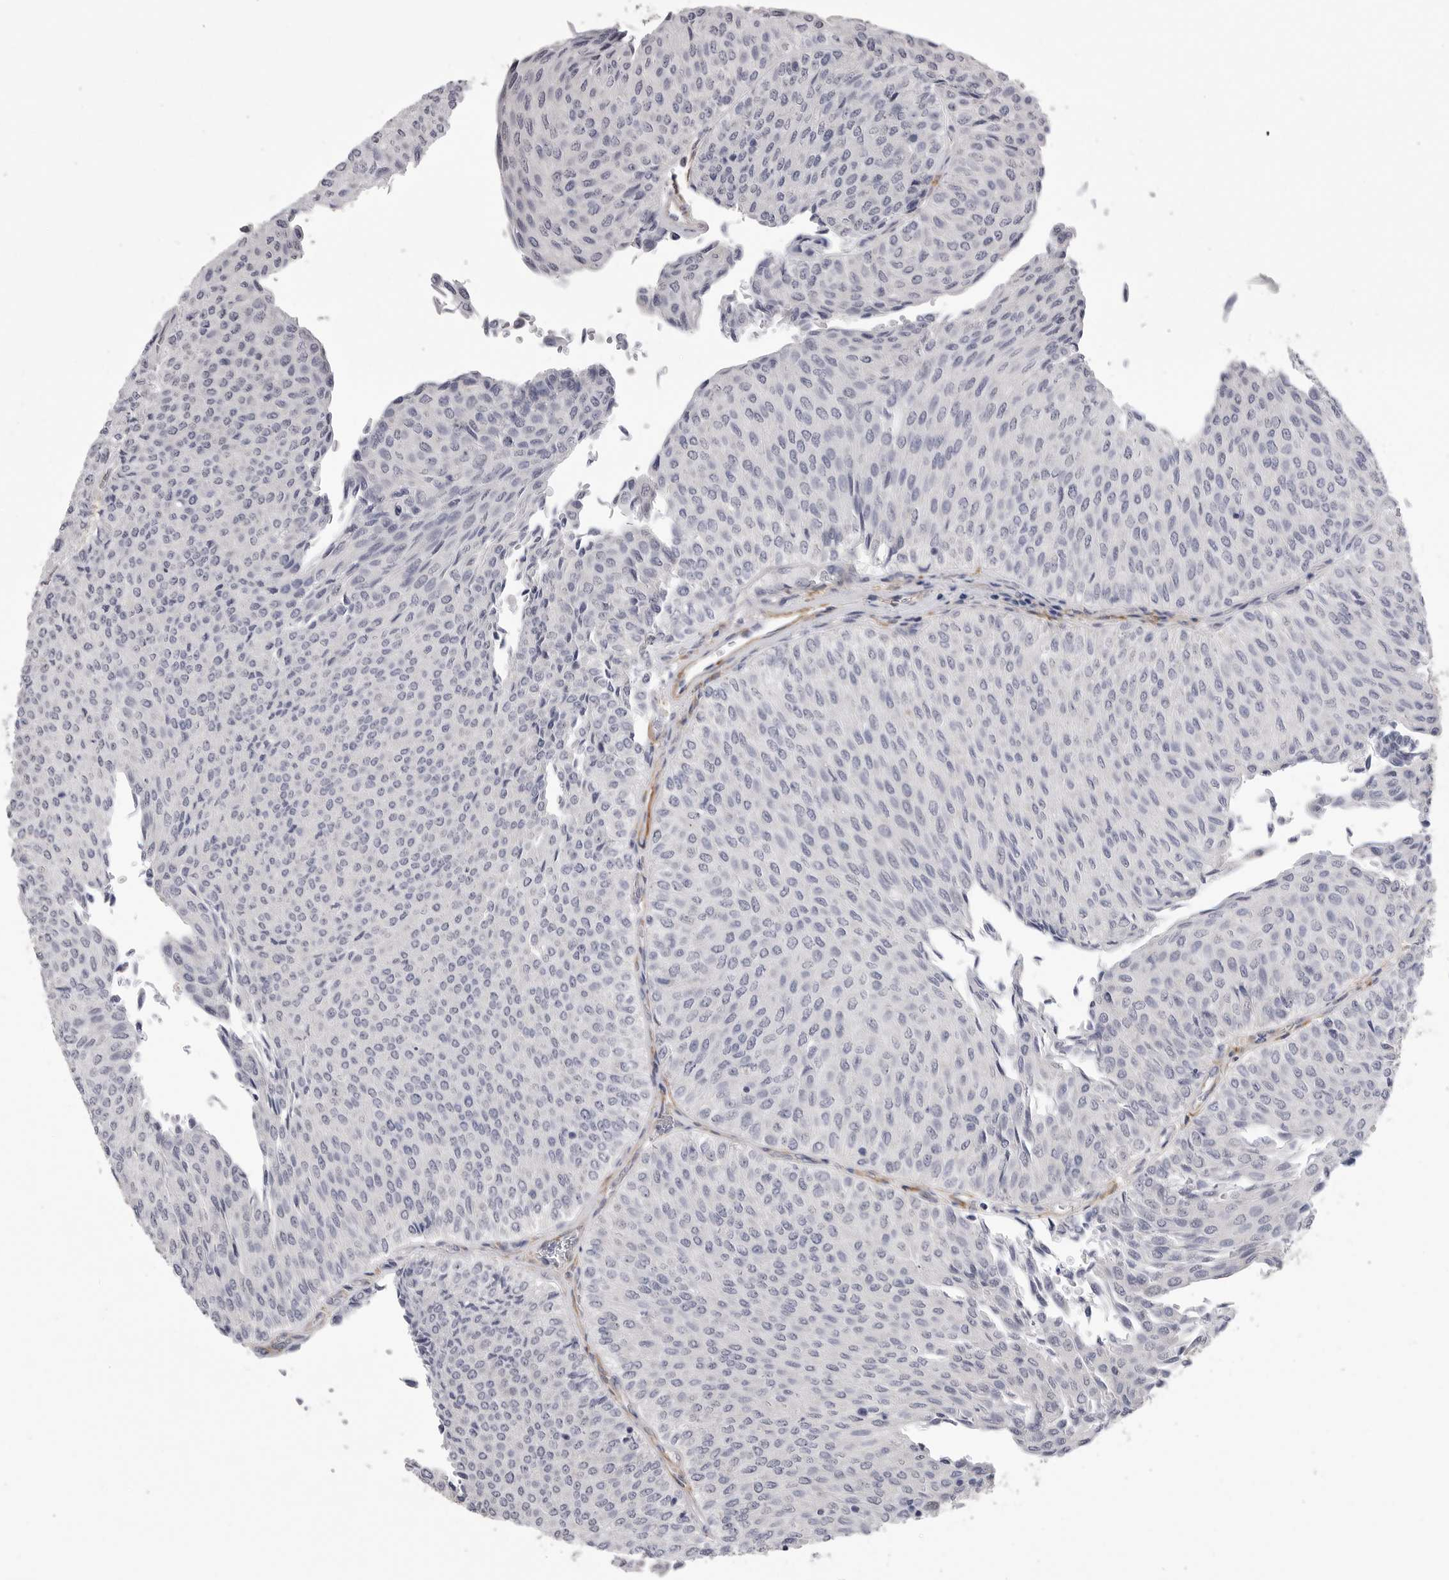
{"staining": {"intensity": "negative", "quantity": "none", "location": "none"}, "tissue": "urothelial cancer", "cell_type": "Tumor cells", "image_type": "cancer", "snomed": [{"axis": "morphology", "description": "Urothelial carcinoma, Low grade"}, {"axis": "topography", "description": "Urinary bladder"}], "caption": "There is no significant positivity in tumor cells of urothelial cancer.", "gene": "AKAP12", "patient": {"sex": "male", "age": 78}}